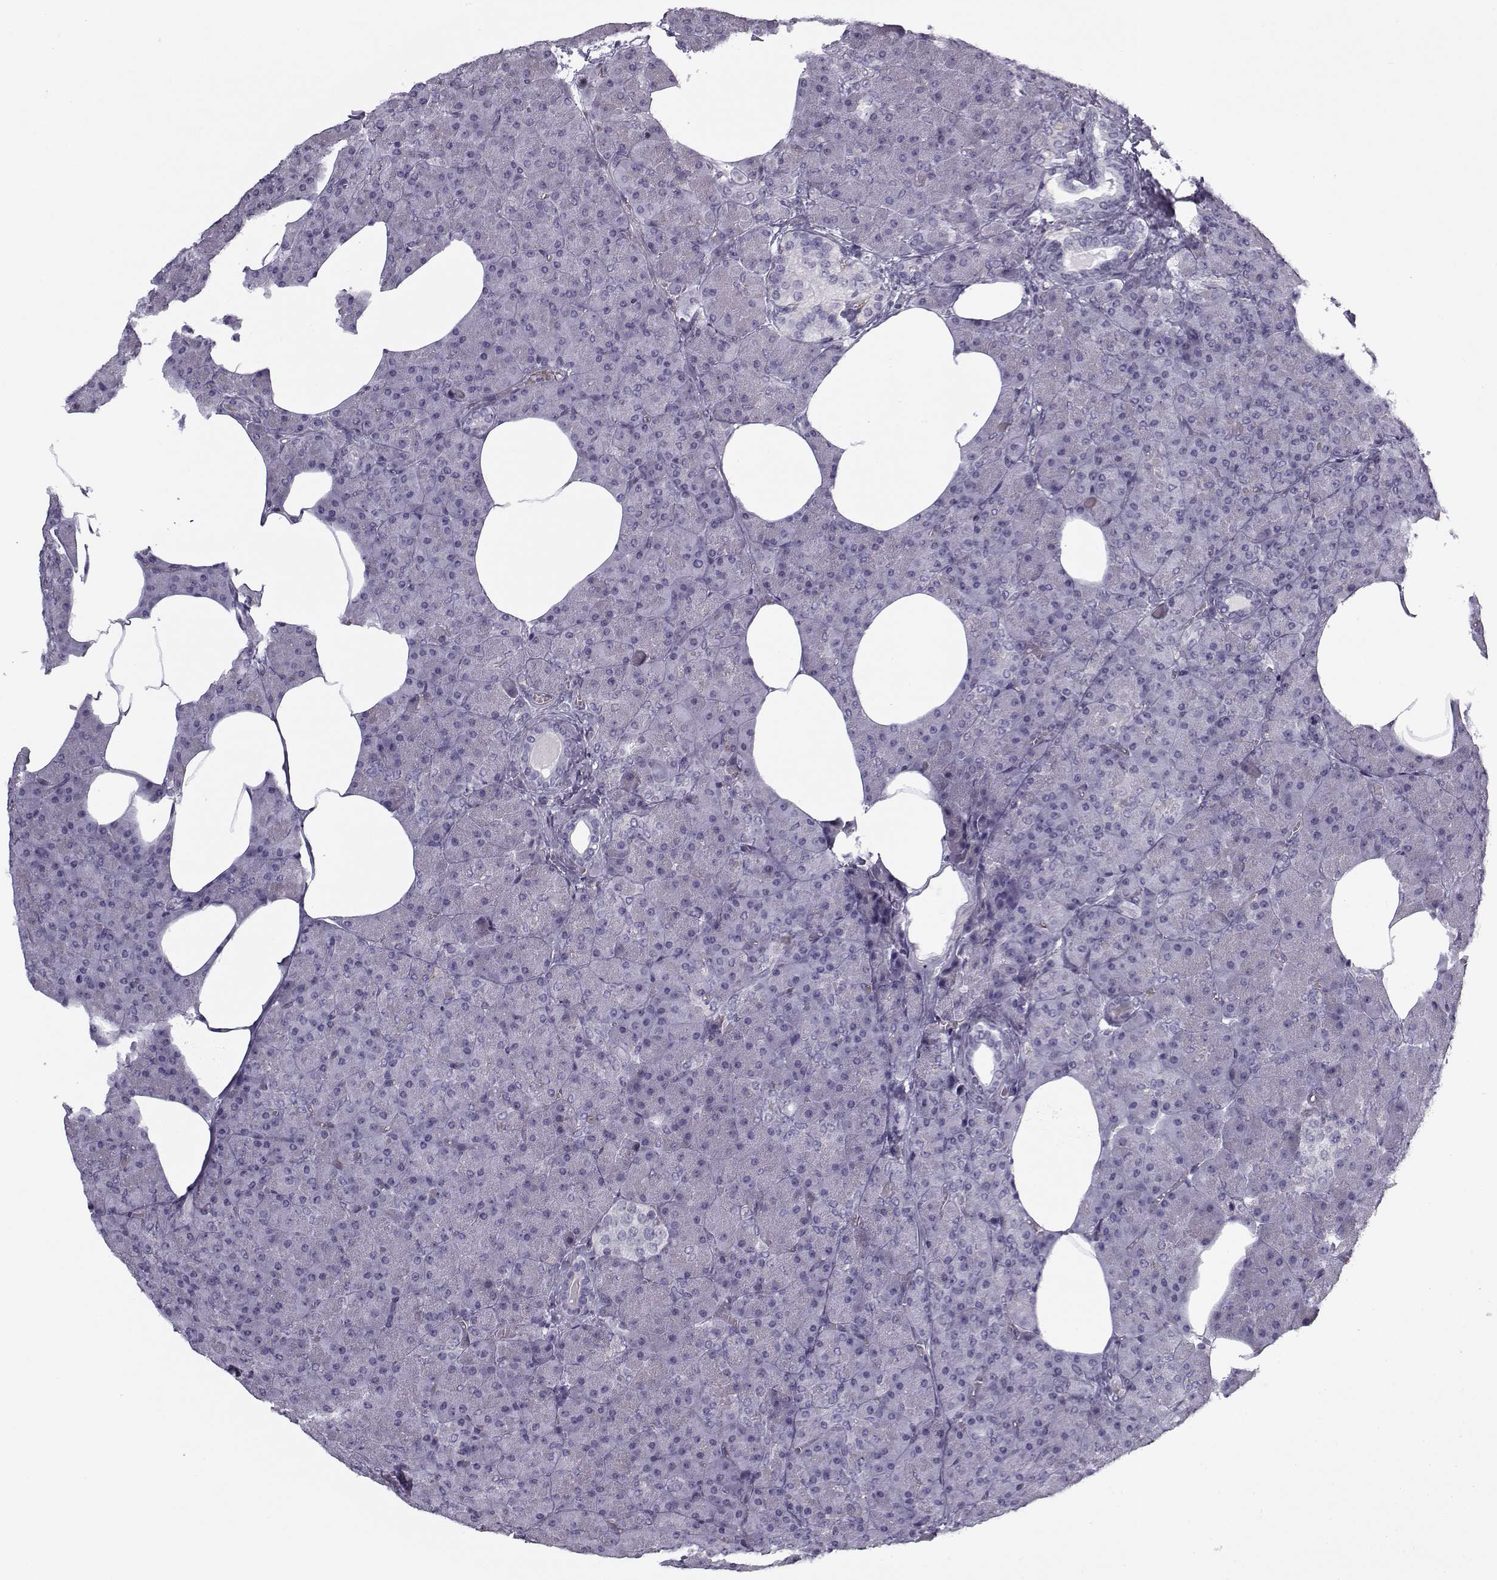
{"staining": {"intensity": "negative", "quantity": "none", "location": "none"}, "tissue": "pancreas", "cell_type": "Exocrine glandular cells", "image_type": "normal", "snomed": [{"axis": "morphology", "description": "Normal tissue, NOS"}, {"axis": "topography", "description": "Pancreas"}], "caption": "Pancreas stained for a protein using IHC reveals no expression exocrine glandular cells.", "gene": "SNCA", "patient": {"sex": "female", "age": 45}}